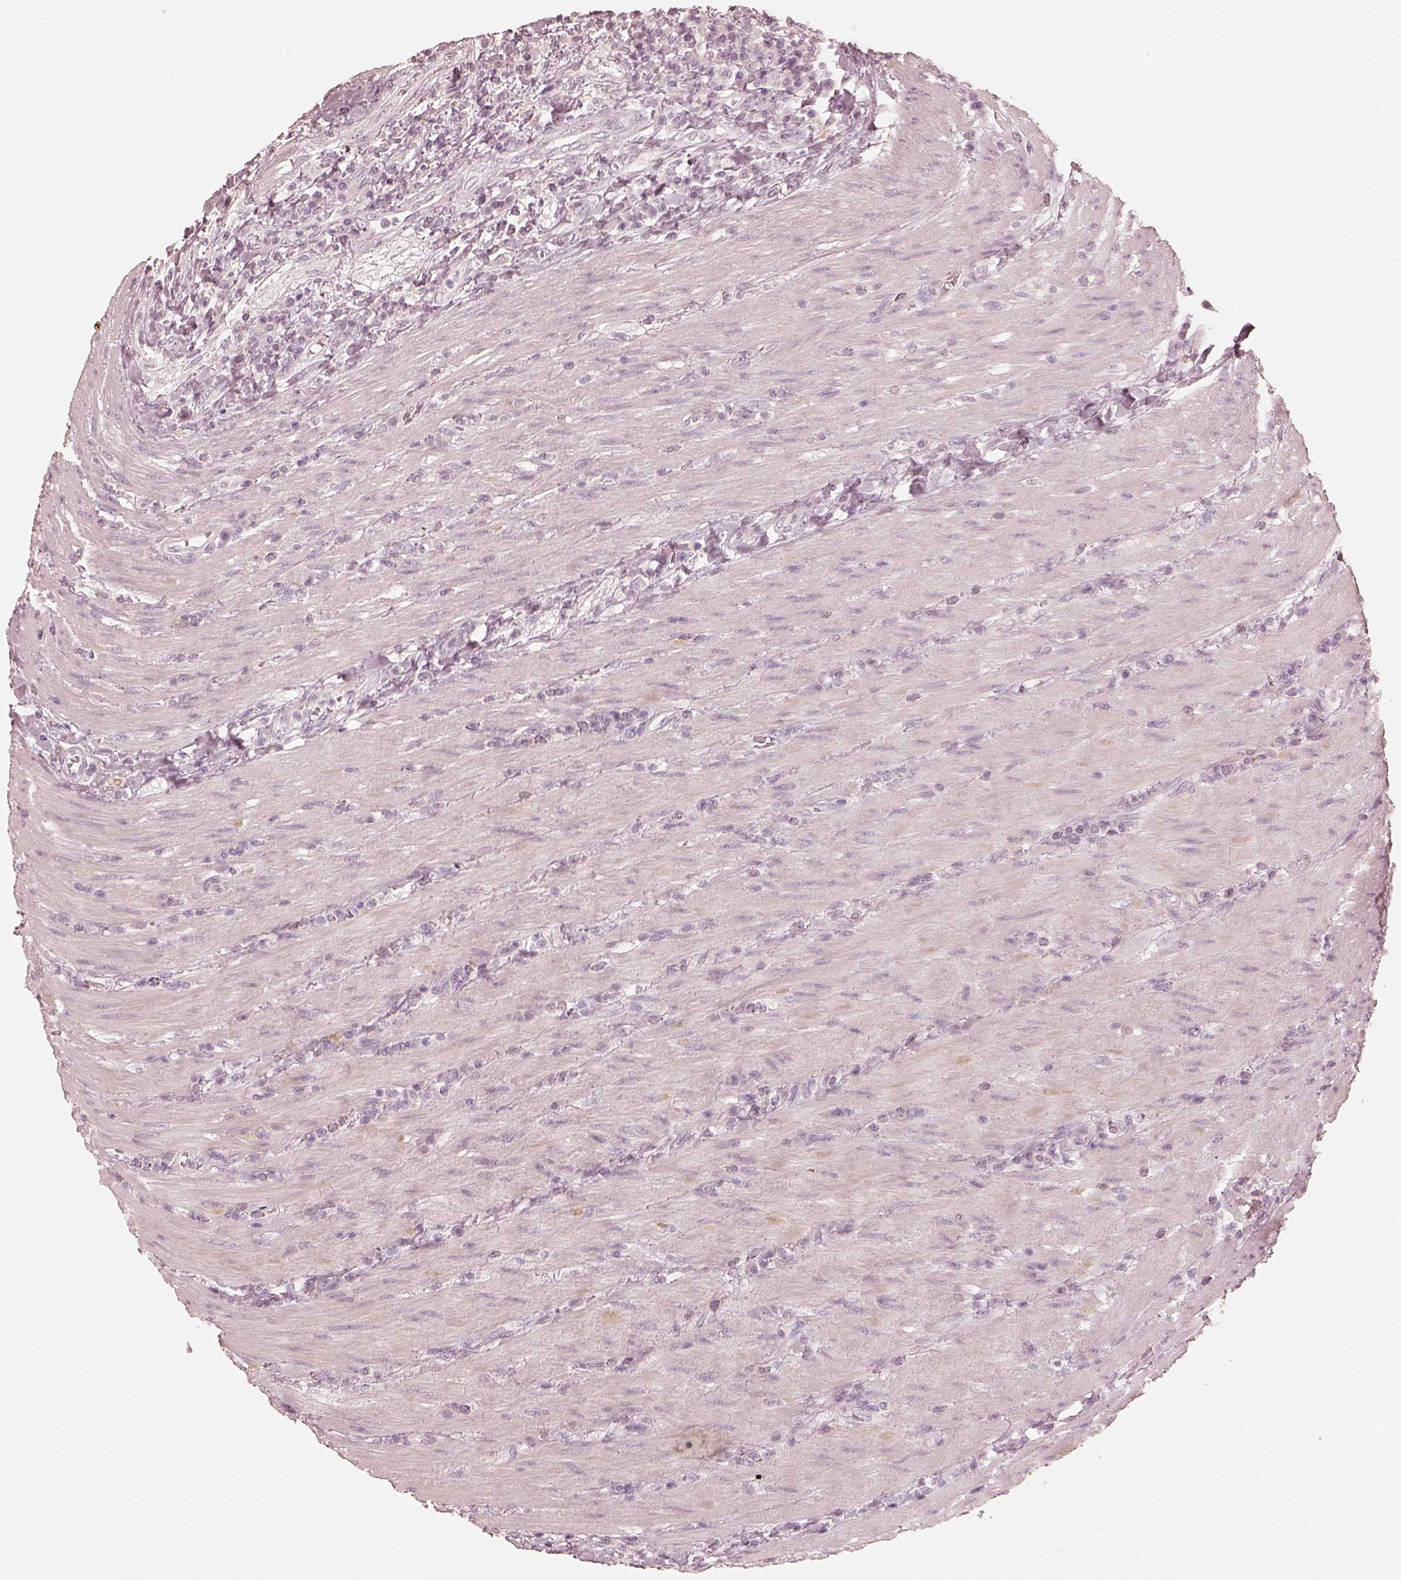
{"staining": {"intensity": "negative", "quantity": "none", "location": "none"}, "tissue": "colorectal cancer", "cell_type": "Tumor cells", "image_type": "cancer", "snomed": [{"axis": "morphology", "description": "Adenocarcinoma, NOS"}, {"axis": "topography", "description": "Colon"}], "caption": "Tumor cells show no significant positivity in colorectal cancer (adenocarcinoma). Nuclei are stained in blue.", "gene": "CALR3", "patient": {"sex": "female", "age": 67}}